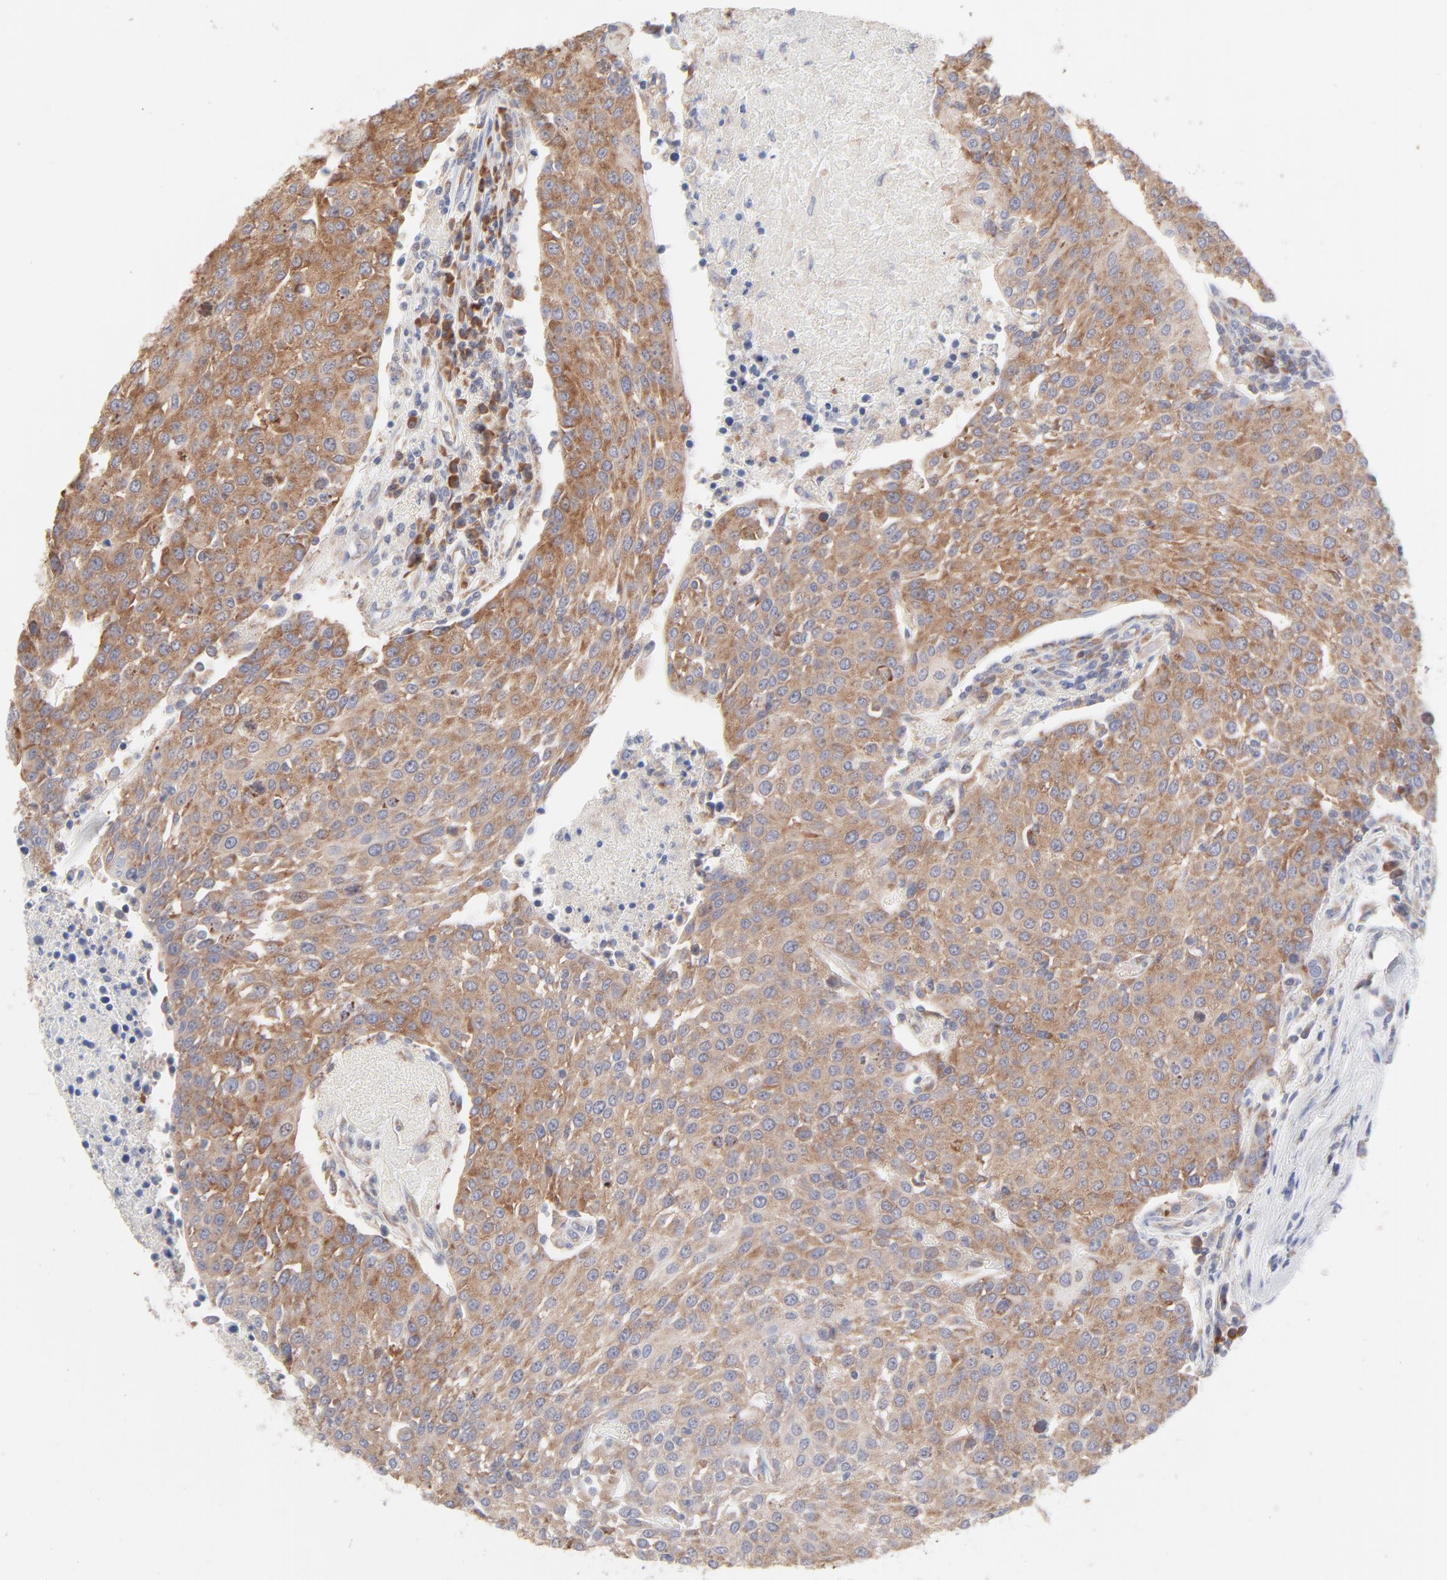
{"staining": {"intensity": "moderate", "quantity": ">75%", "location": "cytoplasmic/membranous"}, "tissue": "urothelial cancer", "cell_type": "Tumor cells", "image_type": "cancer", "snomed": [{"axis": "morphology", "description": "Urothelial carcinoma, High grade"}, {"axis": "topography", "description": "Urinary bladder"}], "caption": "Protein analysis of high-grade urothelial carcinoma tissue reveals moderate cytoplasmic/membranous staining in approximately >75% of tumor cells. (DAB (3,3'-diaminobenzidine) = brown stain, brightfield microscopy at high magnification).", "gene": "RPS21", "patient": {"sex": "female", "age": 85}}